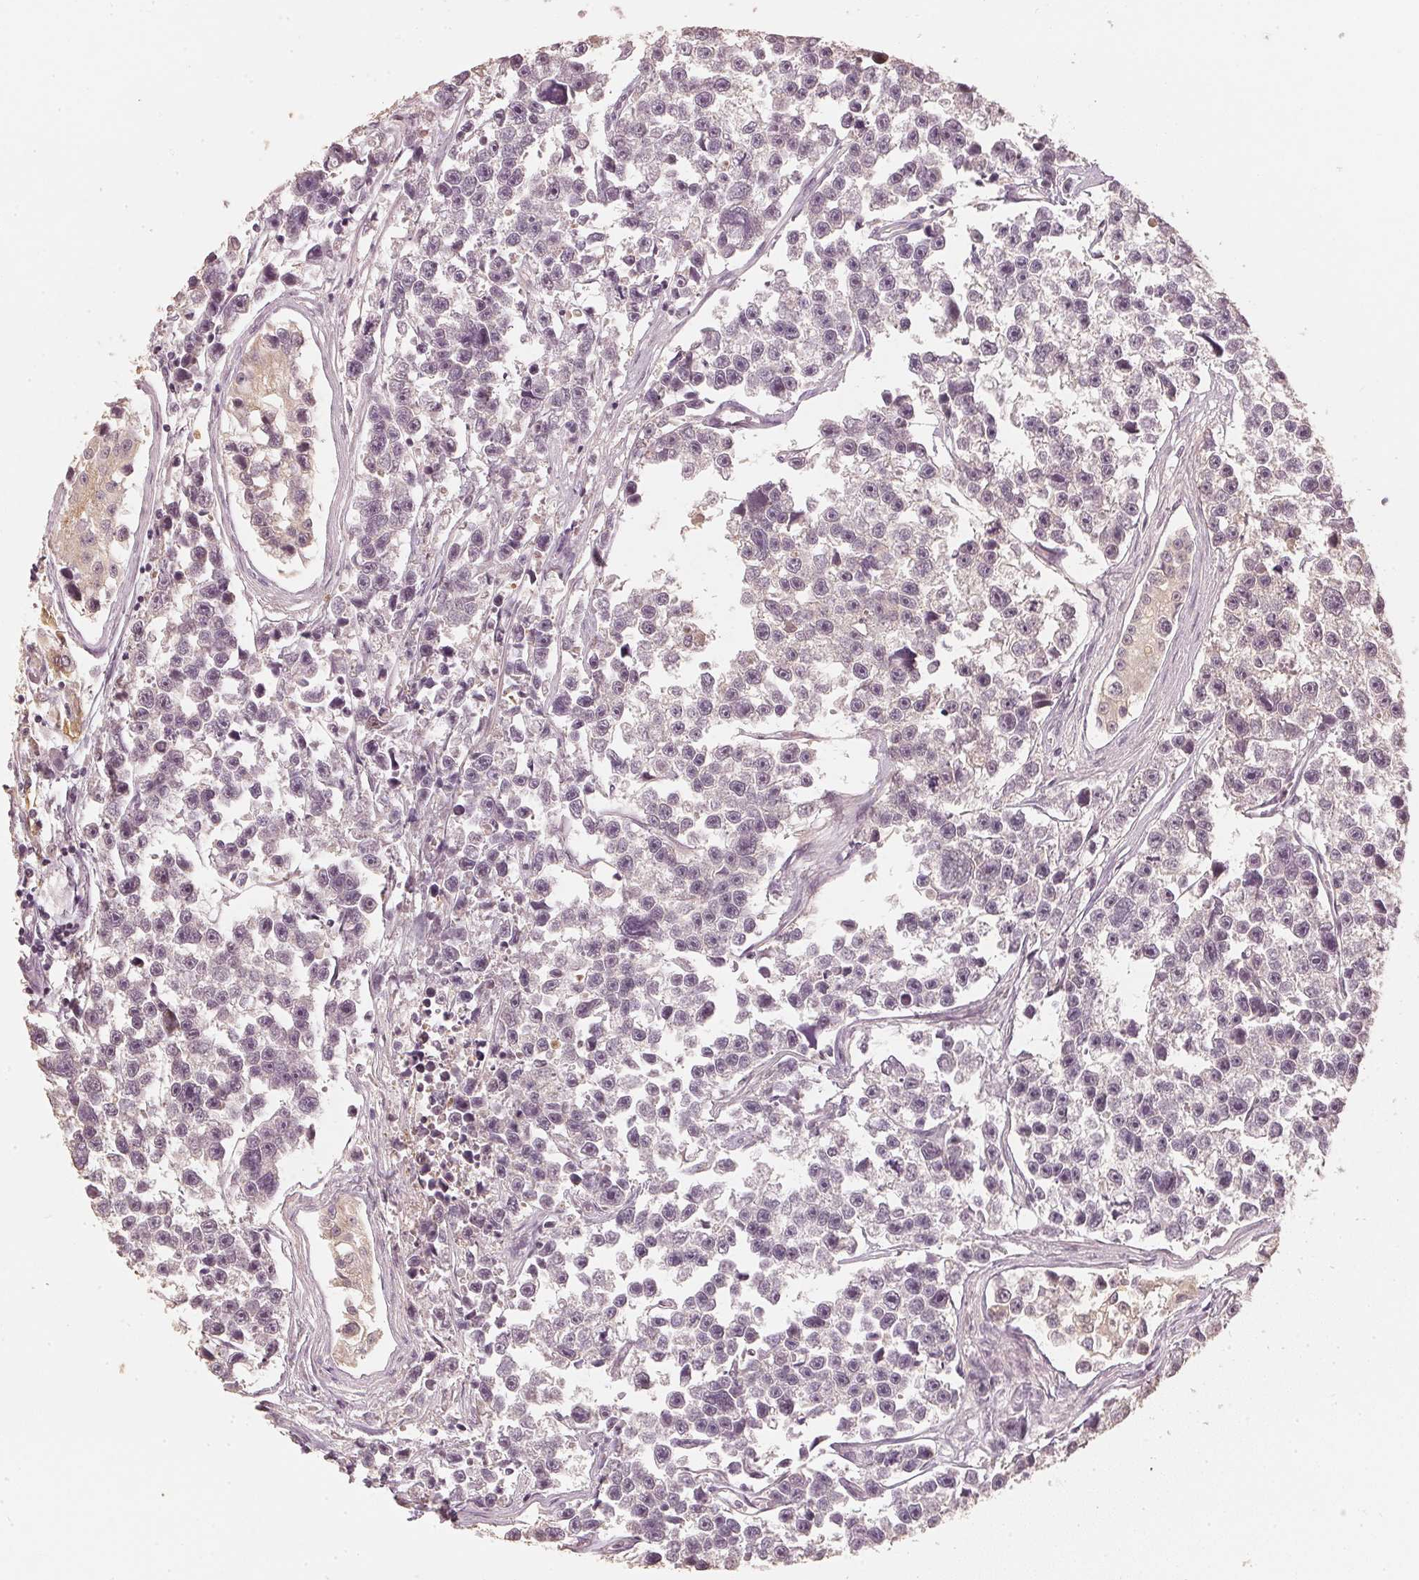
{"staining": {"intensity": "negative", "quantity": "none", "location": "none"}, "tissue": "testis cancer", "cell_type": "Tumor cells", "image_type": "cancer", "snomed": [{"axis": "morphology", "description": "Seminoma, NOS"}, {"axis": "topography", "description": "Testis"}], "caption": "Immunohistochemical staining of testis seminoma displays no significant positivity in tumor cells. (IHC, brightfield microscopy, high magnification).", "gene": "SLC39A3", "patient": {"sex": "male", "age": 26}}